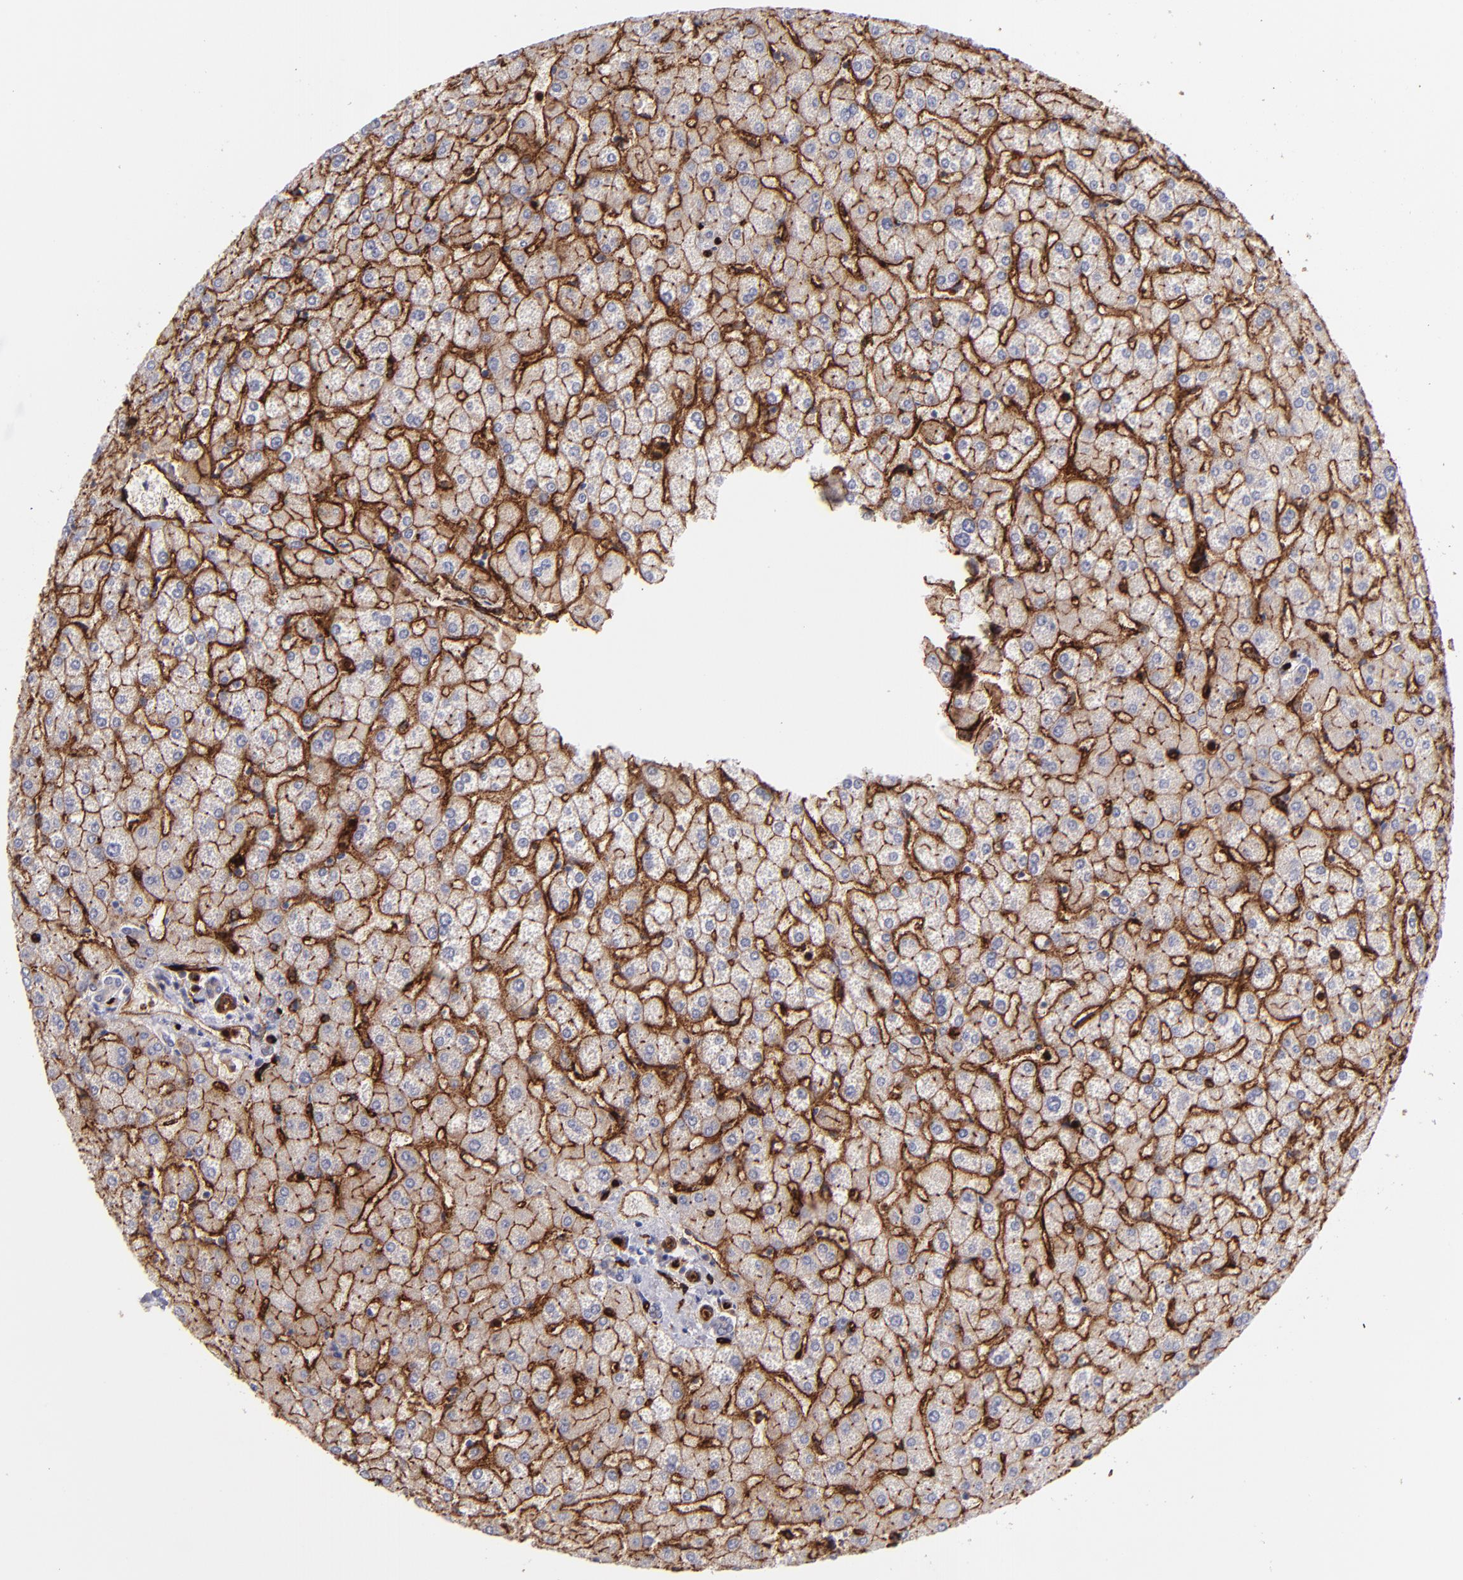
{"staining": {"intensity": "negative", "quantity": "none", "location": "none"}, "tissue": "liver", "cell_type": "Cholangiocytes", "image_type": "normal", "snomed": [{"axis": "morphology", "description": "Normal tissue, NOS"}, {"axis": "topography", "description": "Liver"}], "caption": "There is no significant positivity in cholangiocytes of liver. (DAB IHC, high magnification).", "gene": "DYSF", "patient": {"sex": "female", "age": 32}}